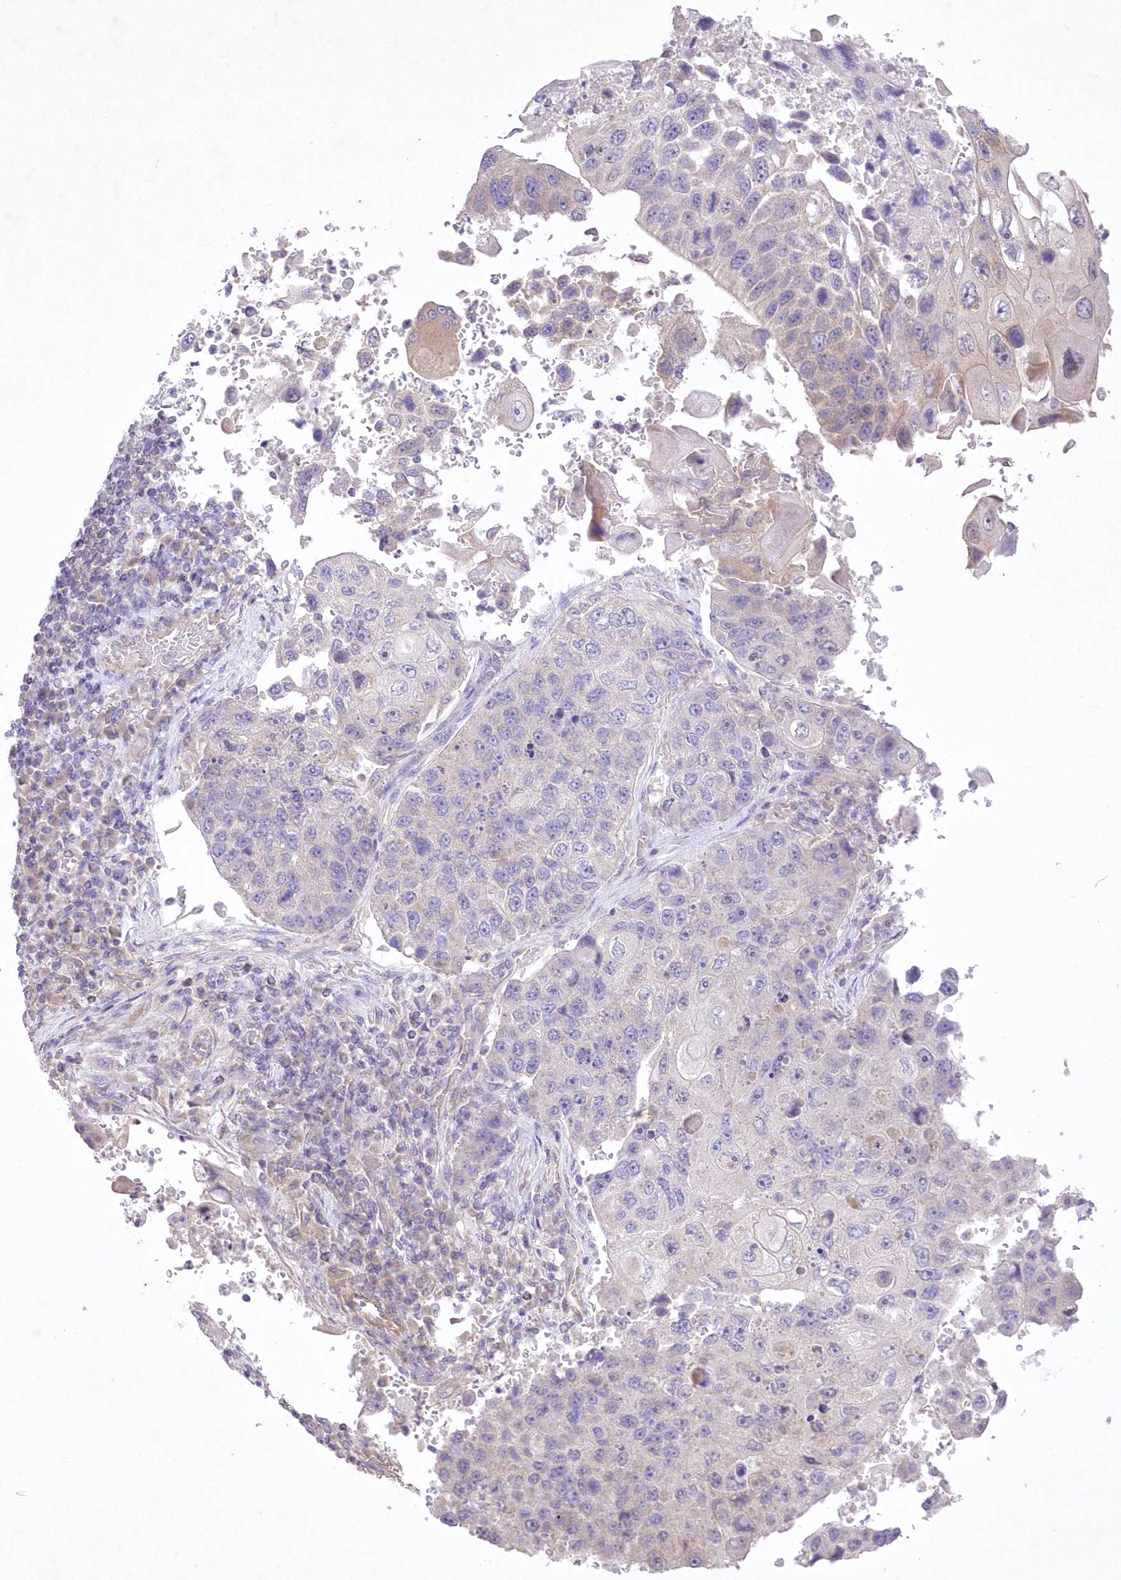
{"staining": {"intensity": "negative", "quantity": "none", "location": "none"}, "tissue": "lung cancer", "cell_type": "Tumor cells", "image_type": "cancer", "snomed": [{"axis": "morphology", "description": "Squamous cell carcinoma, NOS"}, {"axis": "topography", "description": "Lung"}], "caption": "This is an immunohistochemistry photomicrograph of lung squamous cell carcinoma. There is no staining in tumor cells.", "gene": "ITSN2", "patient": {"sex": "male", "age": 61}}